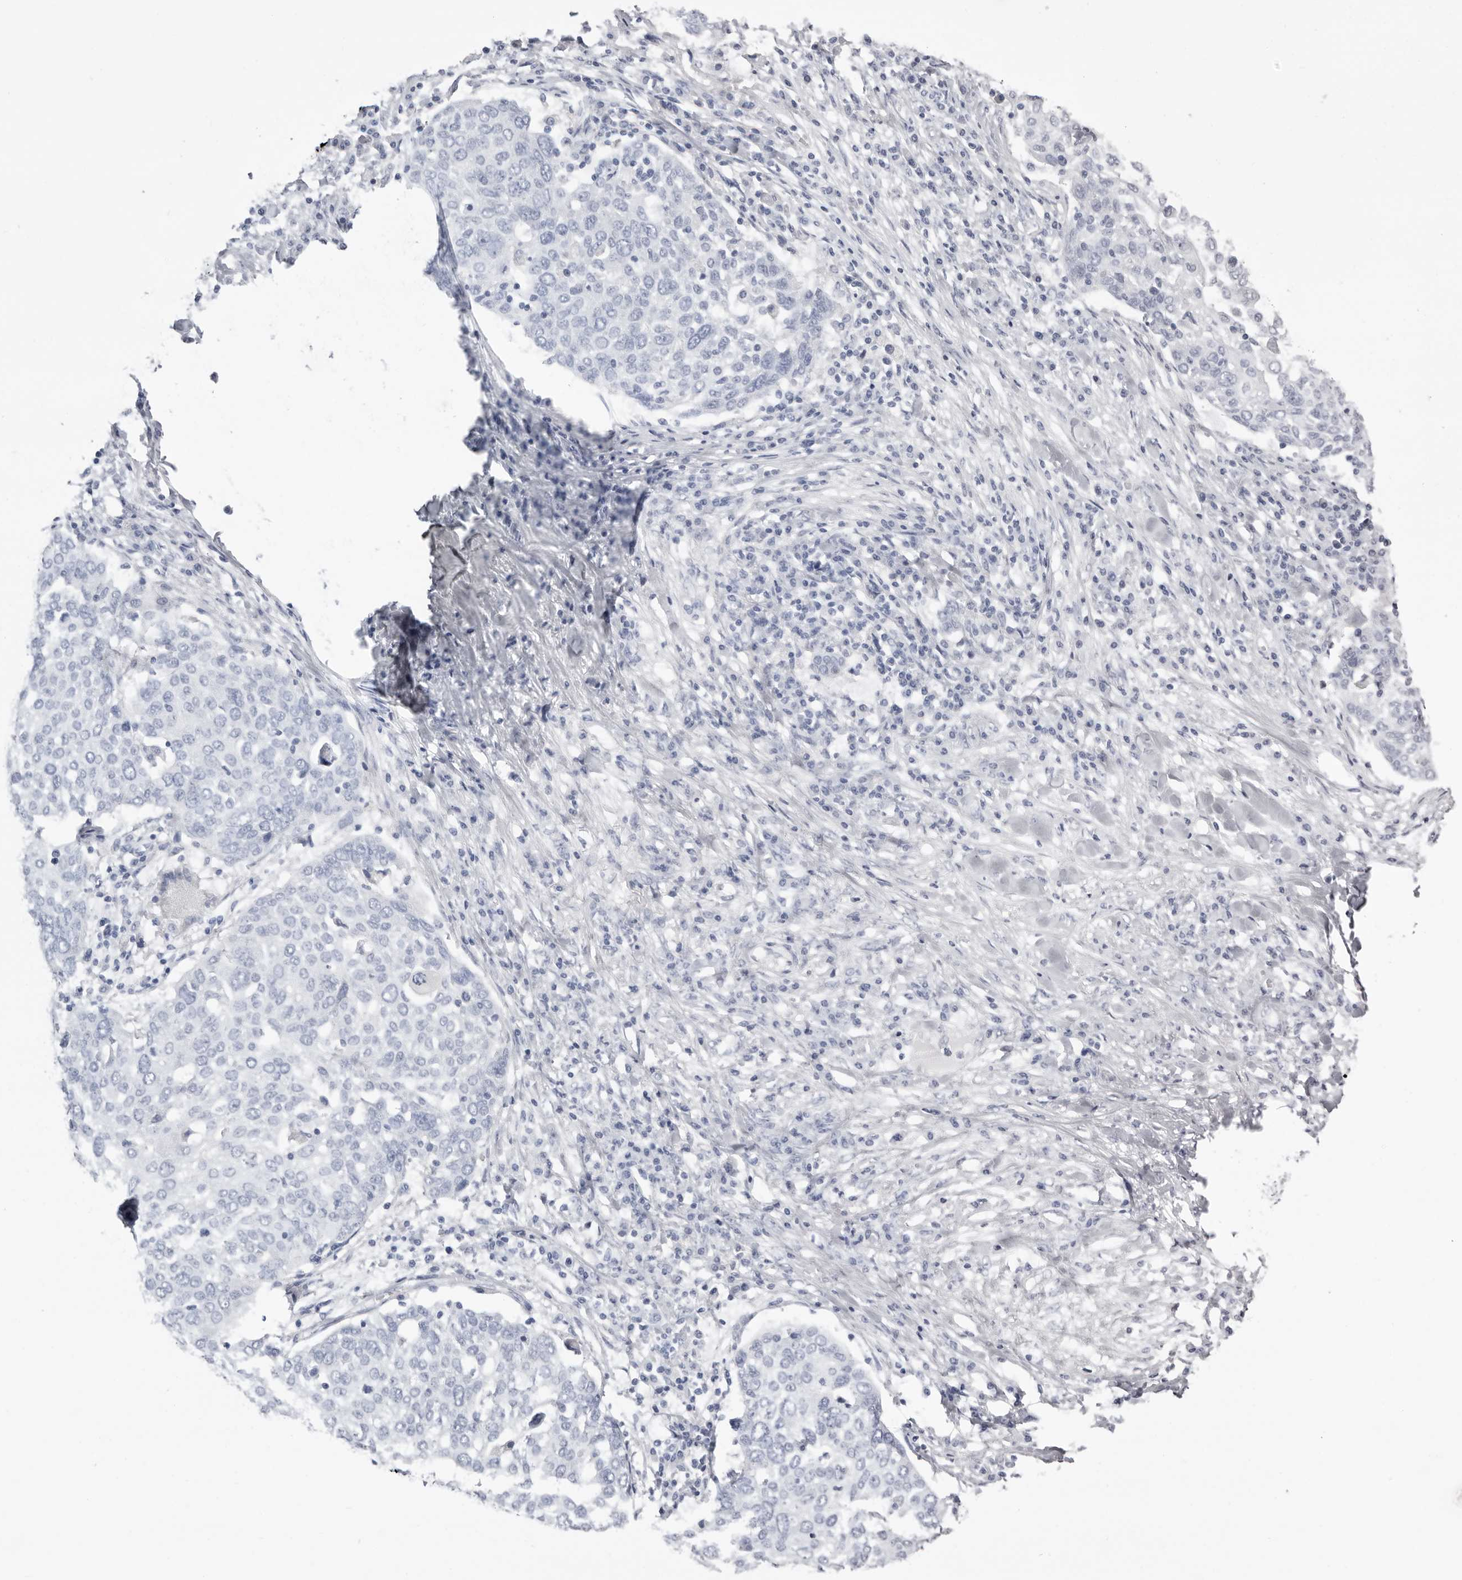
{"staining": {"intensity": "negative", "quantity": "none", "location": "none"}, "tissue": "lung cancer", "cell_type": "Tumor cells", "image_type": "cancer", "snomed": [{"axis": "morphology", "description": "Squamous cell carcinoma, NOS"}, {"axis": "topography", "description": "Lung"}], "caption": "A histopathology image of lung cancer stained for a protein reveals no brown staining in tumor cells.", "gene": "LPO", "patient": {"sex": "male", "age": 65}}